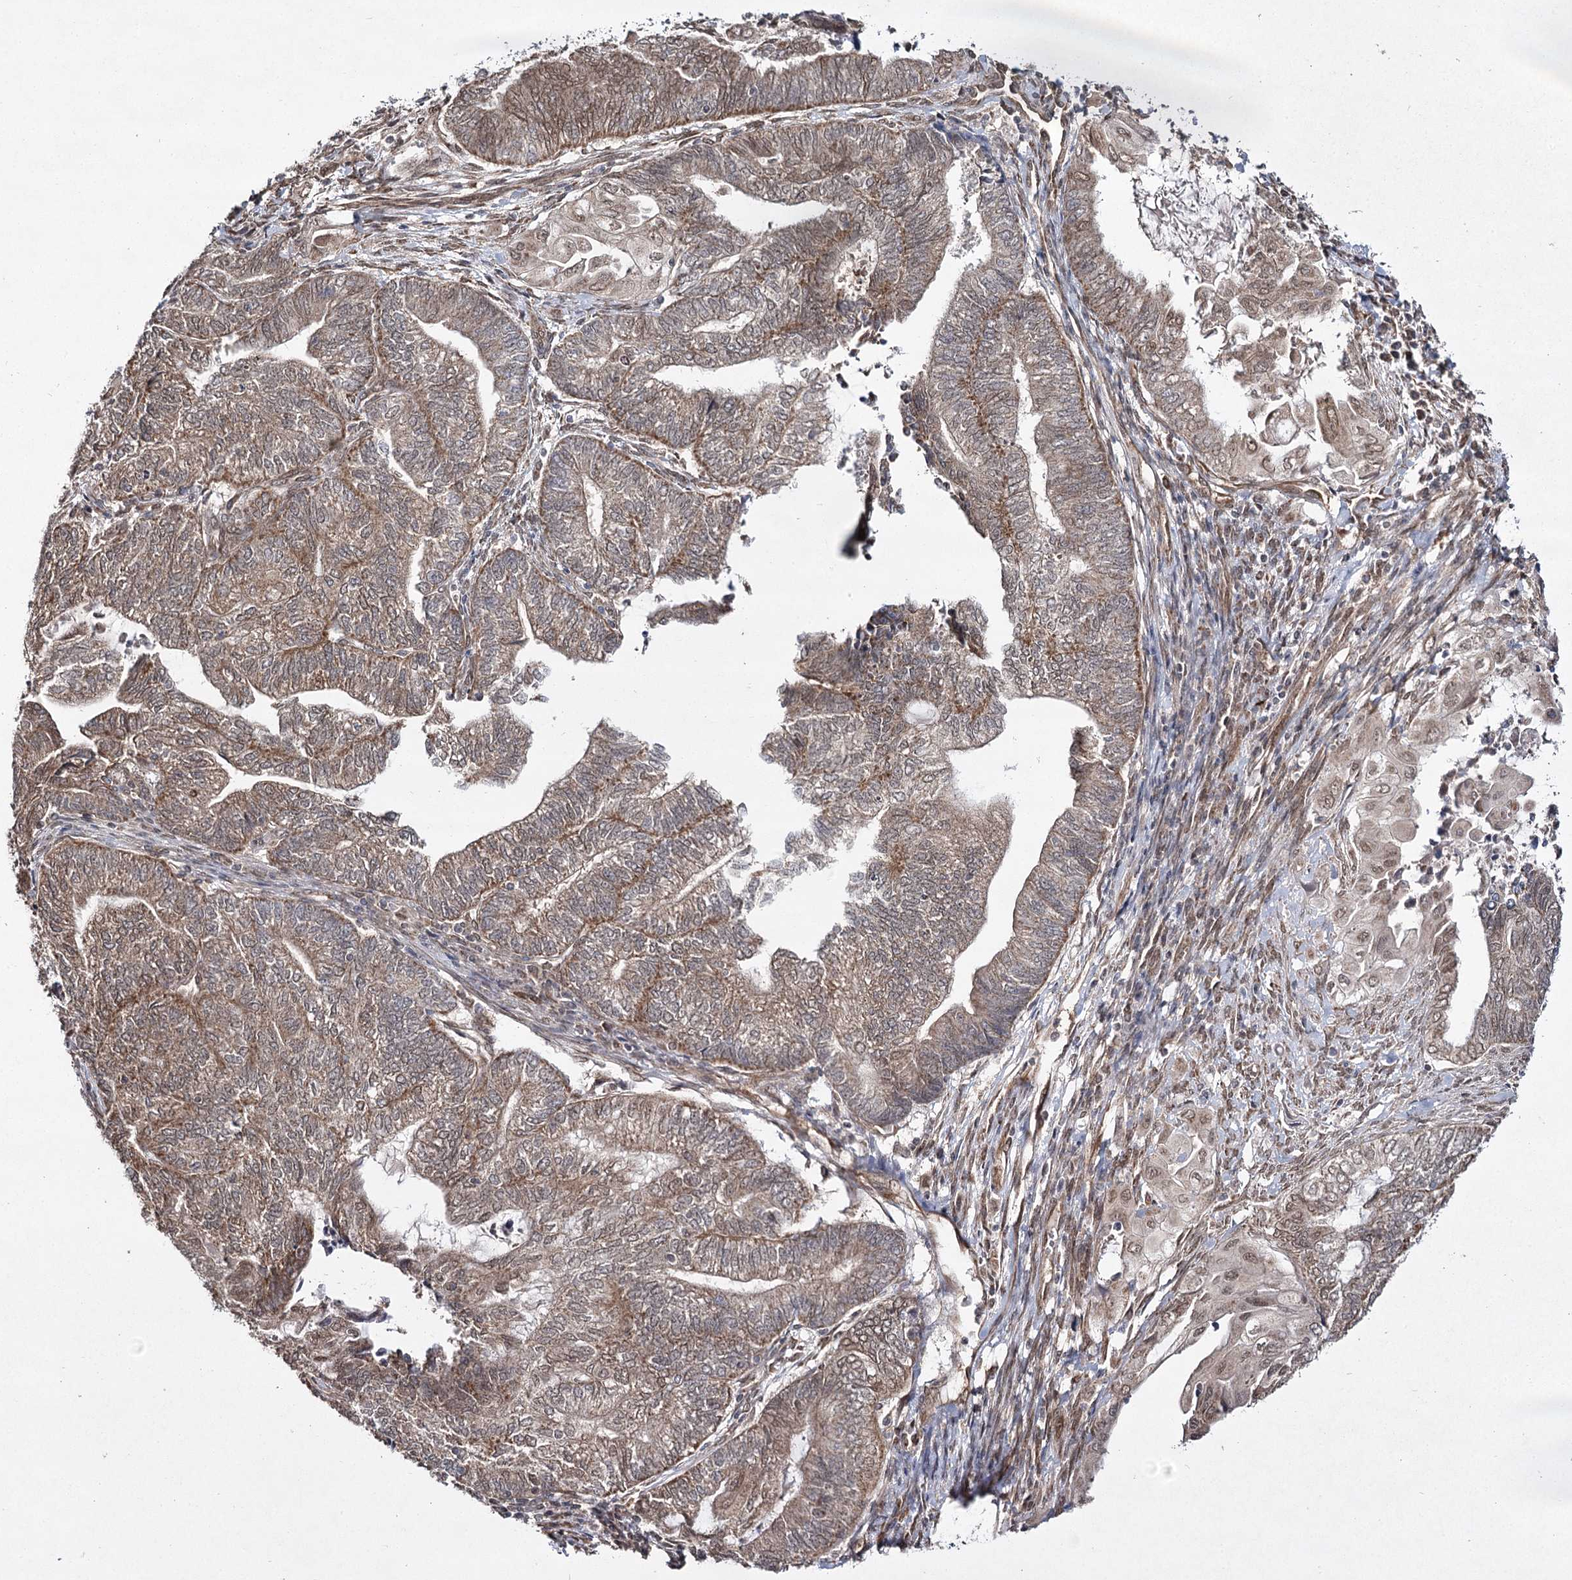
{"staining": {"intensity": "moderate", "quantity": ">75%", "location": "cytoplasmic/membranous,nuclear"}, "tissue": "endometrial cancer", "cell_type": "Tumor cells", "image_type": "cancer", "snomed": [{"axis": "morphology", "description": "Adenocarcinoma, NOS"}, {"axis": "topography", "description": "Uterus"}, {"axis": "topography", "description": "Endometrium"}], "caption": "Endometrial cancer stained for a protein (brown) demonstrates moderate cytoplasmic/membranous and nuclear positive positivity in approximately >75% of tumor cells.", "gene": "TRNT1", "patient": {"sex": "female", "age": 70}}